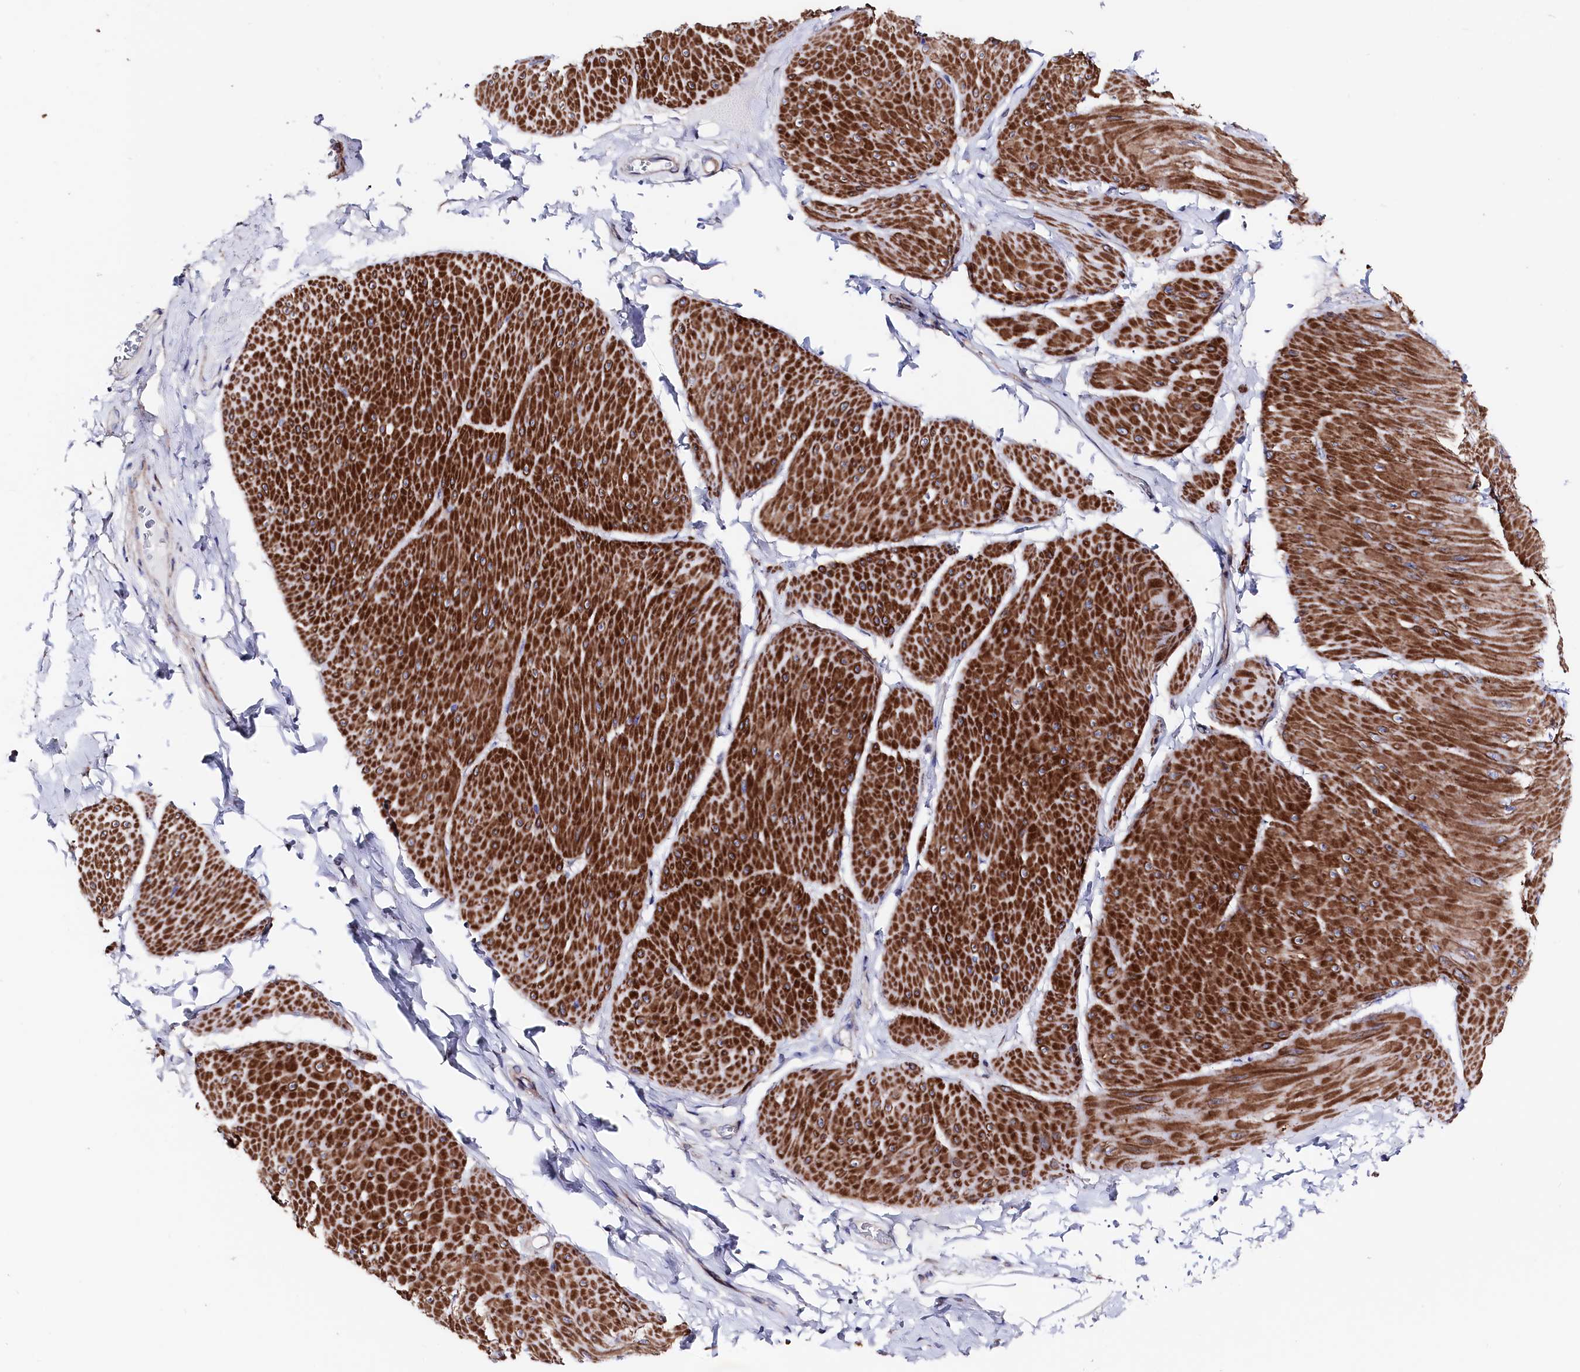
{"staining": {"intensity": "strong", "quantity": ">75%", "location": "cytoplasmic/membranous"}, "tissue": "smooth muscle", "cell_type": "Smooth muscle cells", "image_type": "normal", "snomed": [{"axis": "morphology", "description": "Urothelial carcinoma, High grade"}, {"axis": "topography", "description": "Urinary bladder"}], "caption": "Smooth muscle cells demonstrate high levels of strong cytoplasmic/membranous expression in approximately >75% of cells in benign human smooth muscle. (DAB (3,3'-diaminobenzidine) = brown stain, brightfield microscopy at high magnification).", "gene": "WNT8A", "patient": {"sex": "male", "age": 46}}